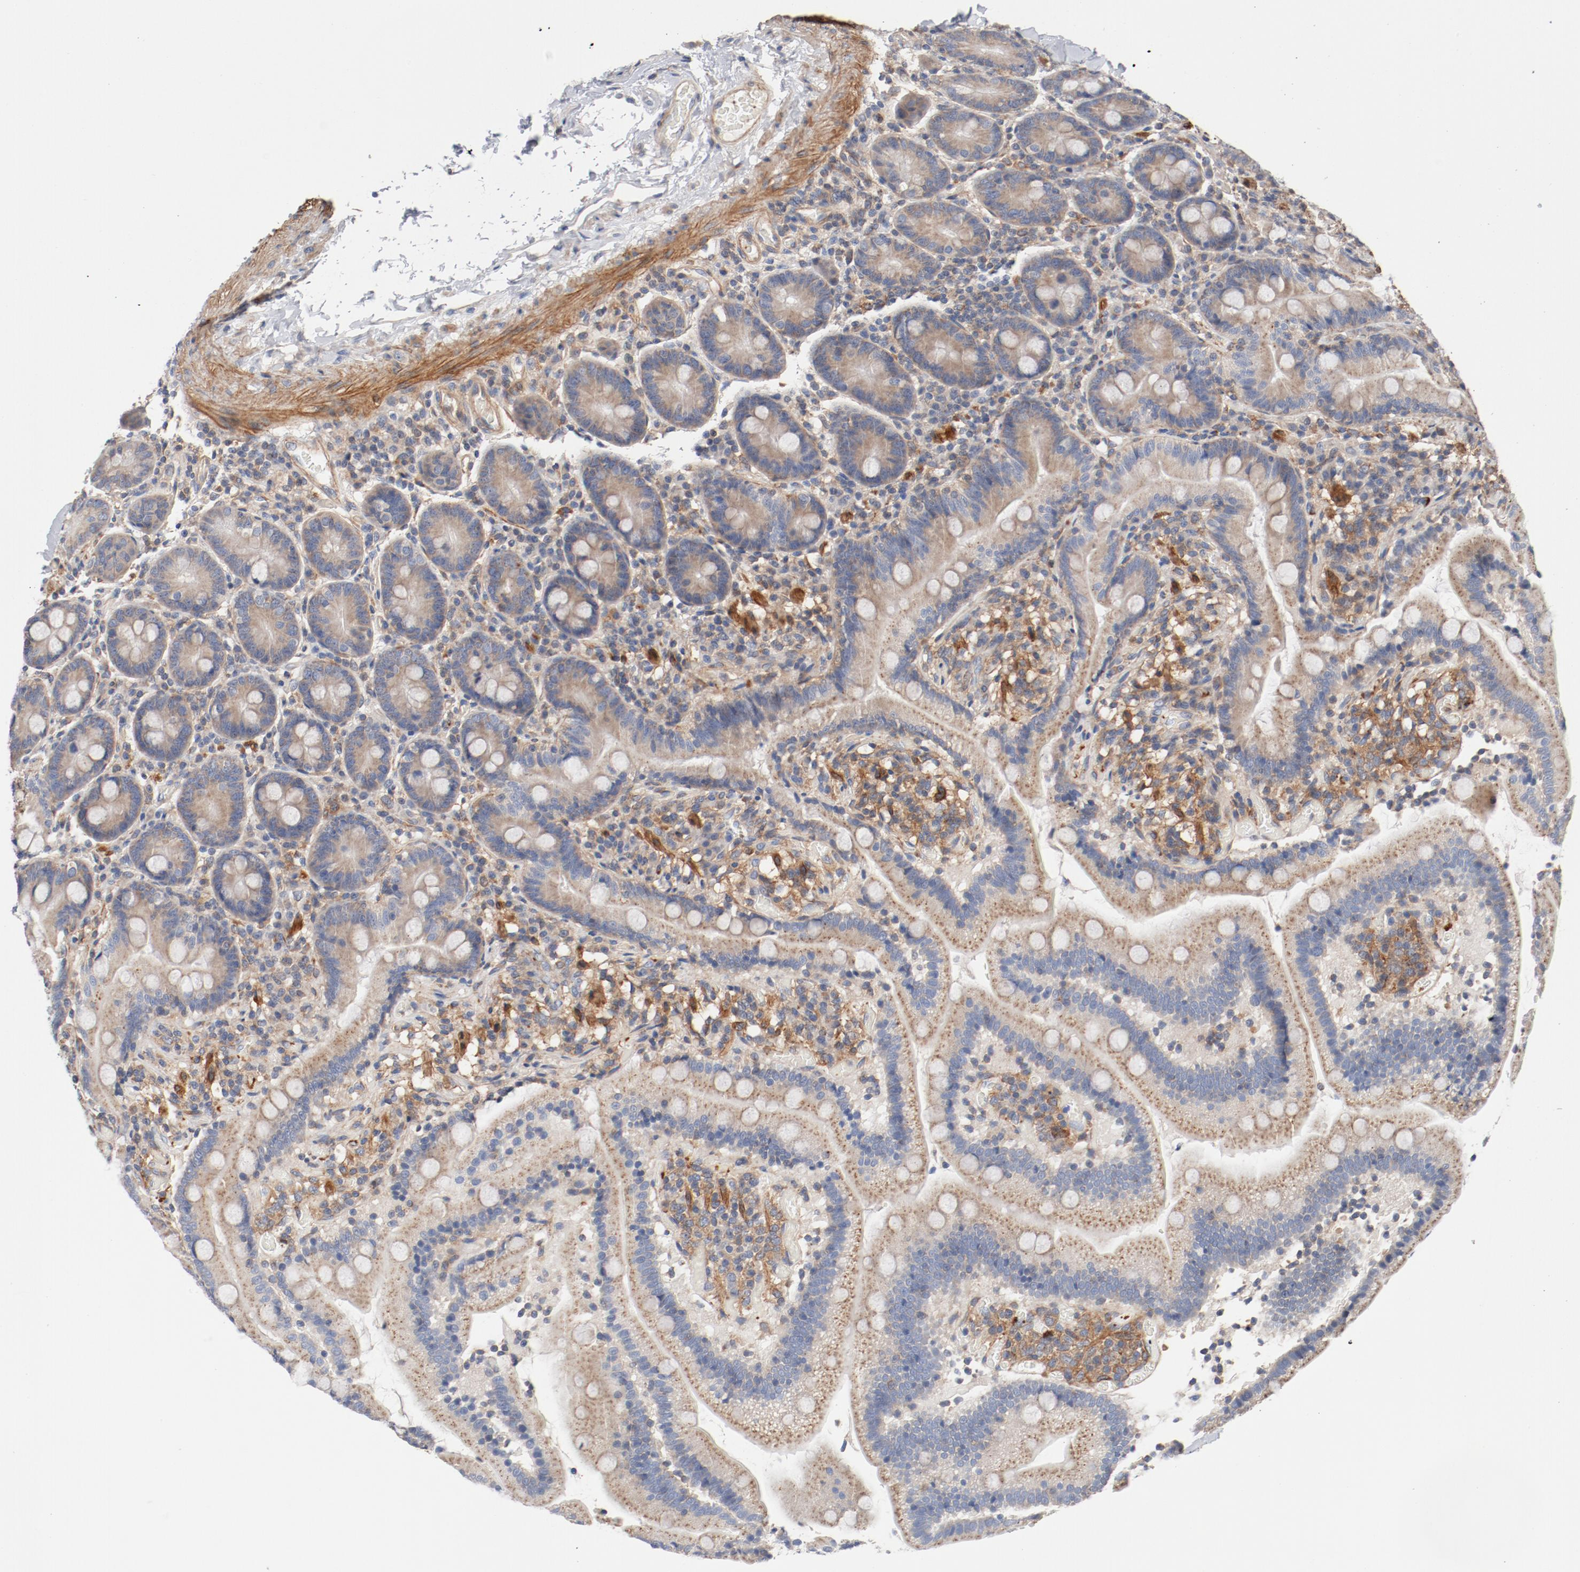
{"staining": {"intensity": "weak", "quantity": ">75%", "location": "cytoplasmic/membranous"}, "tissue": "duodenum", "cell_type": "Glandular cells", "image_type": "normal", "snomed": [{"axis": "morphology", "description": "Normal tissue, NOS"}, {"axis": "topography", "description": "Duodenum"}], "caption": "Immunohistochemistry (IHC) staining of normal duodenum, which reveals low levels of weak cytoplasmic/membranous expression in about >75% of glandular cells indicating weak cytoplasmic/membranous protein expression. The staining was performed using DAB (3,3'-diaminobenzidine) (brown) for protein detection and nuclei were counterstained in hematoxylin (blue).", "gene": "ILK", "patient": {"sex": "male", "age": 66}}